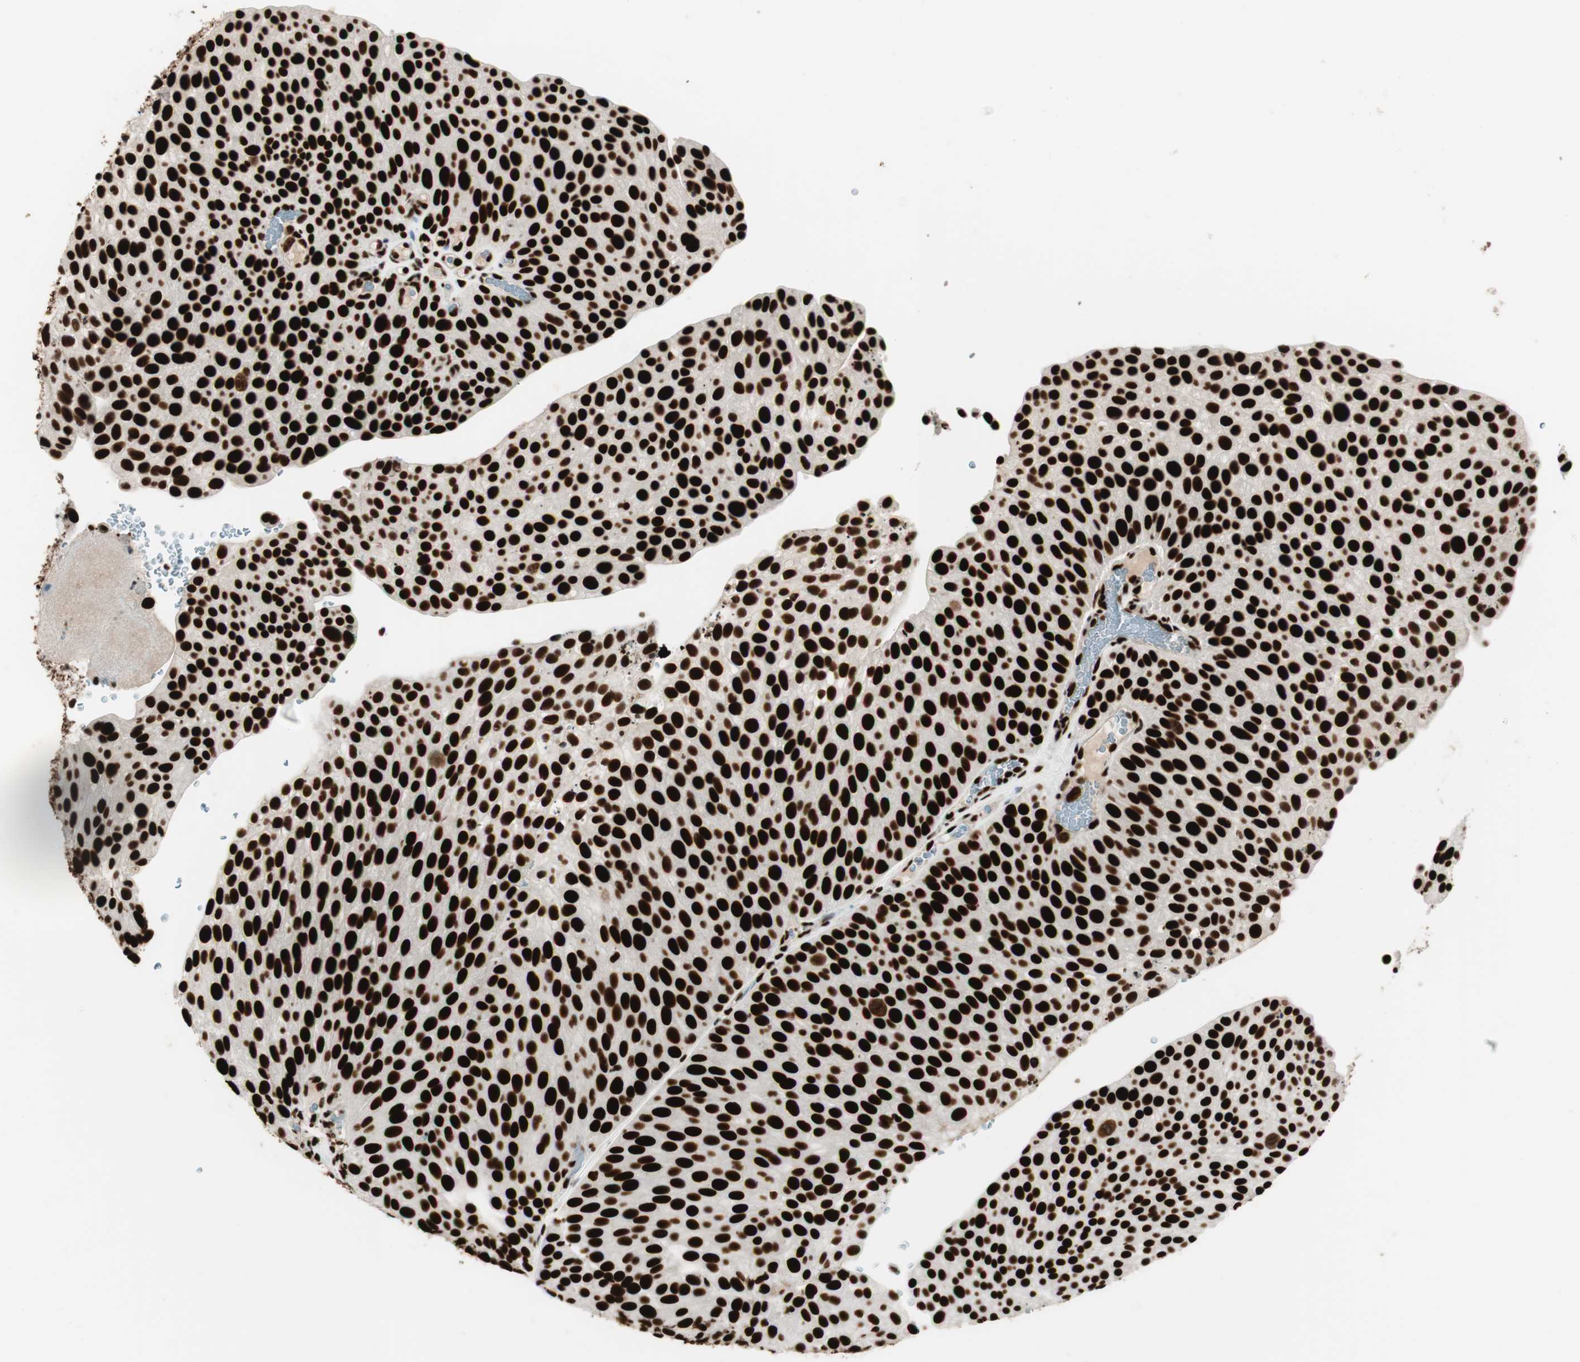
{"staining": {"intensity": "strong", "quantity": ">75%", "location": "nuclear"}, "tissue": "urothelial cancer", "cell_type": "Tumor cells", "image_type": "cancer", "snomed": [{"axis": "morphology", "description": "Urothelial carcinoma, Low grade"}, {"axis": "topography", "description": "Smooth muscle"}, {"axis": "topography", "description": "Urinary bladder"}], "caption": "Strong nuclear protein expression is appreciated in approximately >75% of tumor cells in urothelial carcinoma (low-grade).", "gene": "PSME3", "patient": {"sex": "male", "age": 60}}